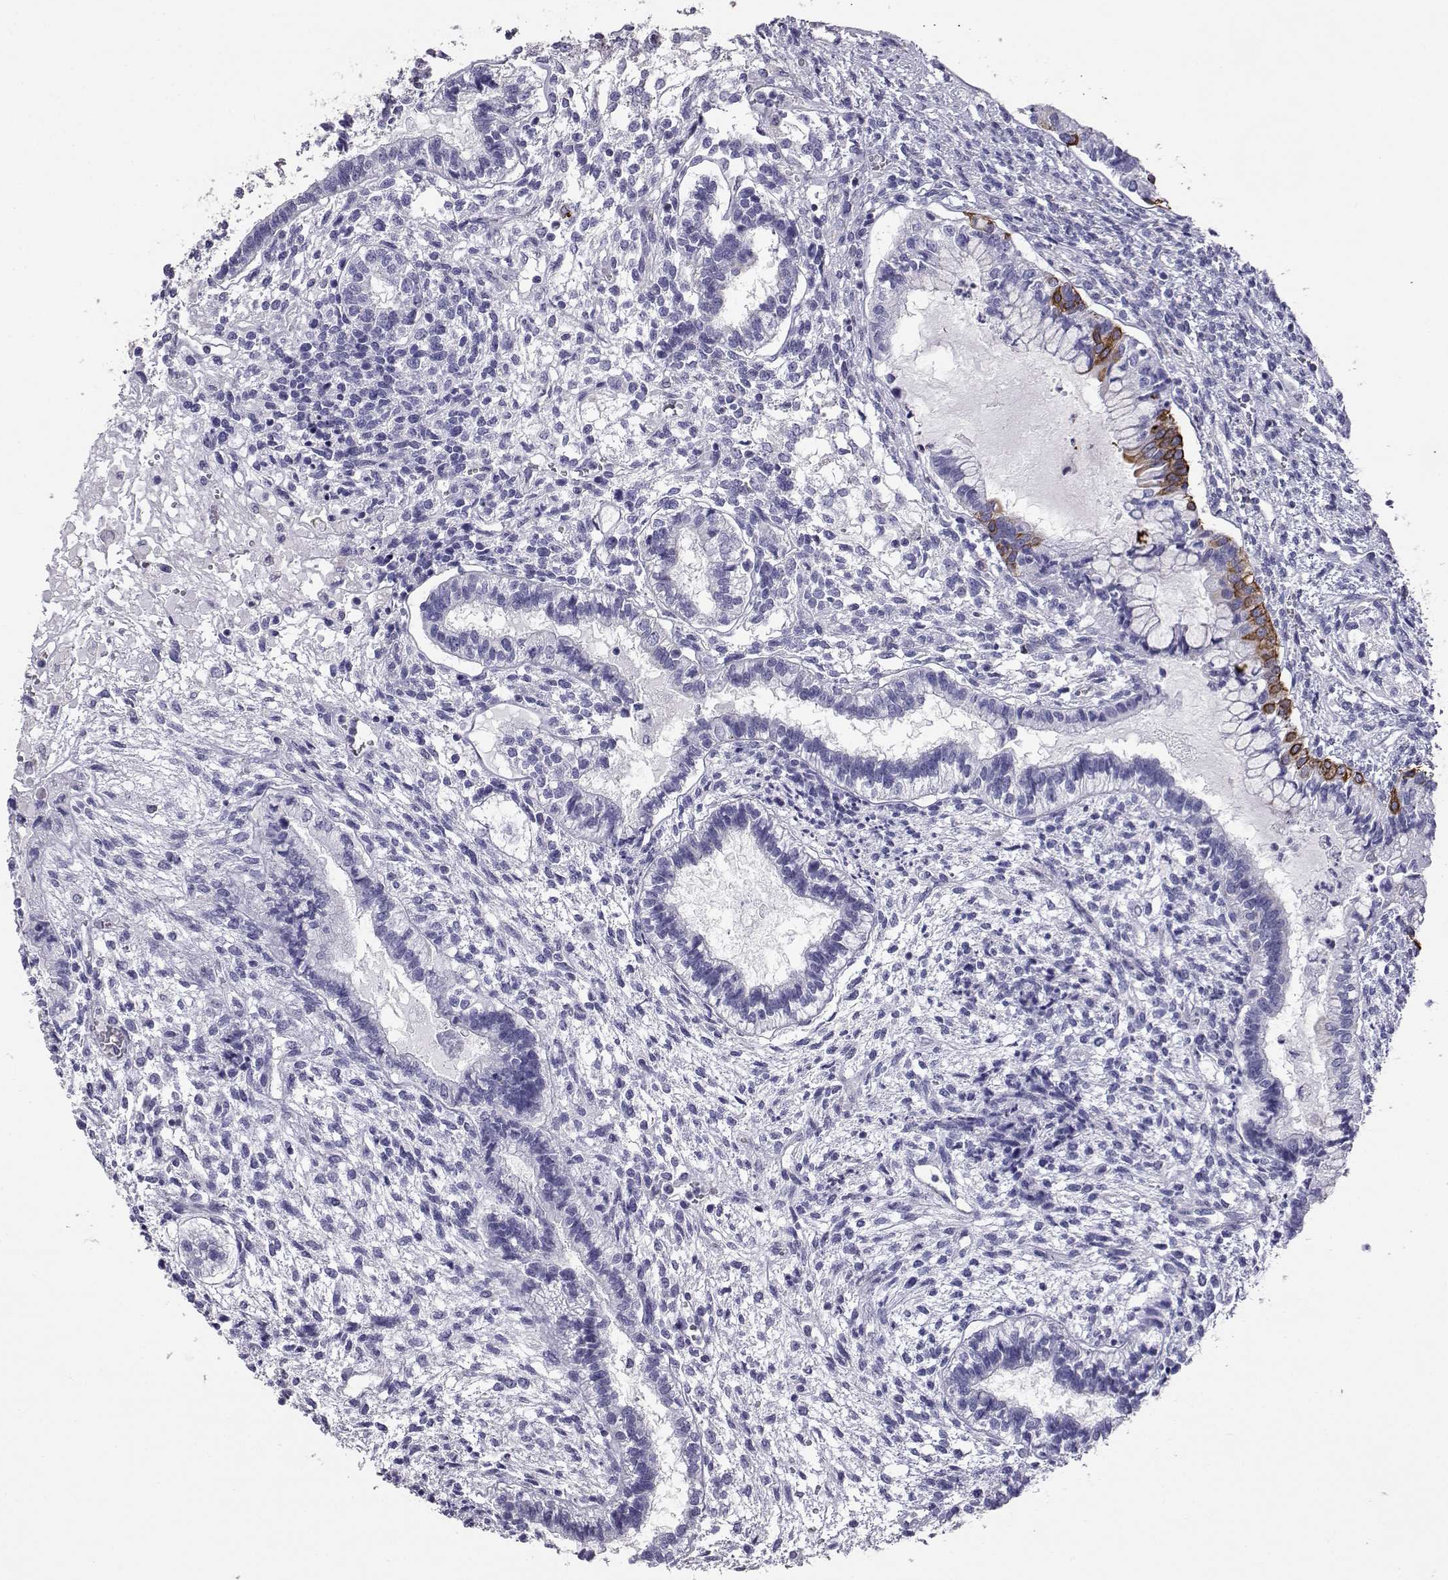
{"staining": {"intensity": "moderate", "quantity": "<25%", "location": "cytoplasmic/membranous"}, "tissue": "testis cancer", "cell_type": "Tumor cells", "image_type": "cancer", "snomed": [{"axis": "morphology", "description": "Carcinoma, Embryonal, NOS"}, {"axis": "topography", "description": "Testis"}], "caption": "Protein positivity by IHC reveals moderate cytoplasmic/membranous expression in about <25% of tumor cells in testis embryonal carcinoma.", "gene": "AKR1B1", "patient": {"sex": "male", "age": 37}}